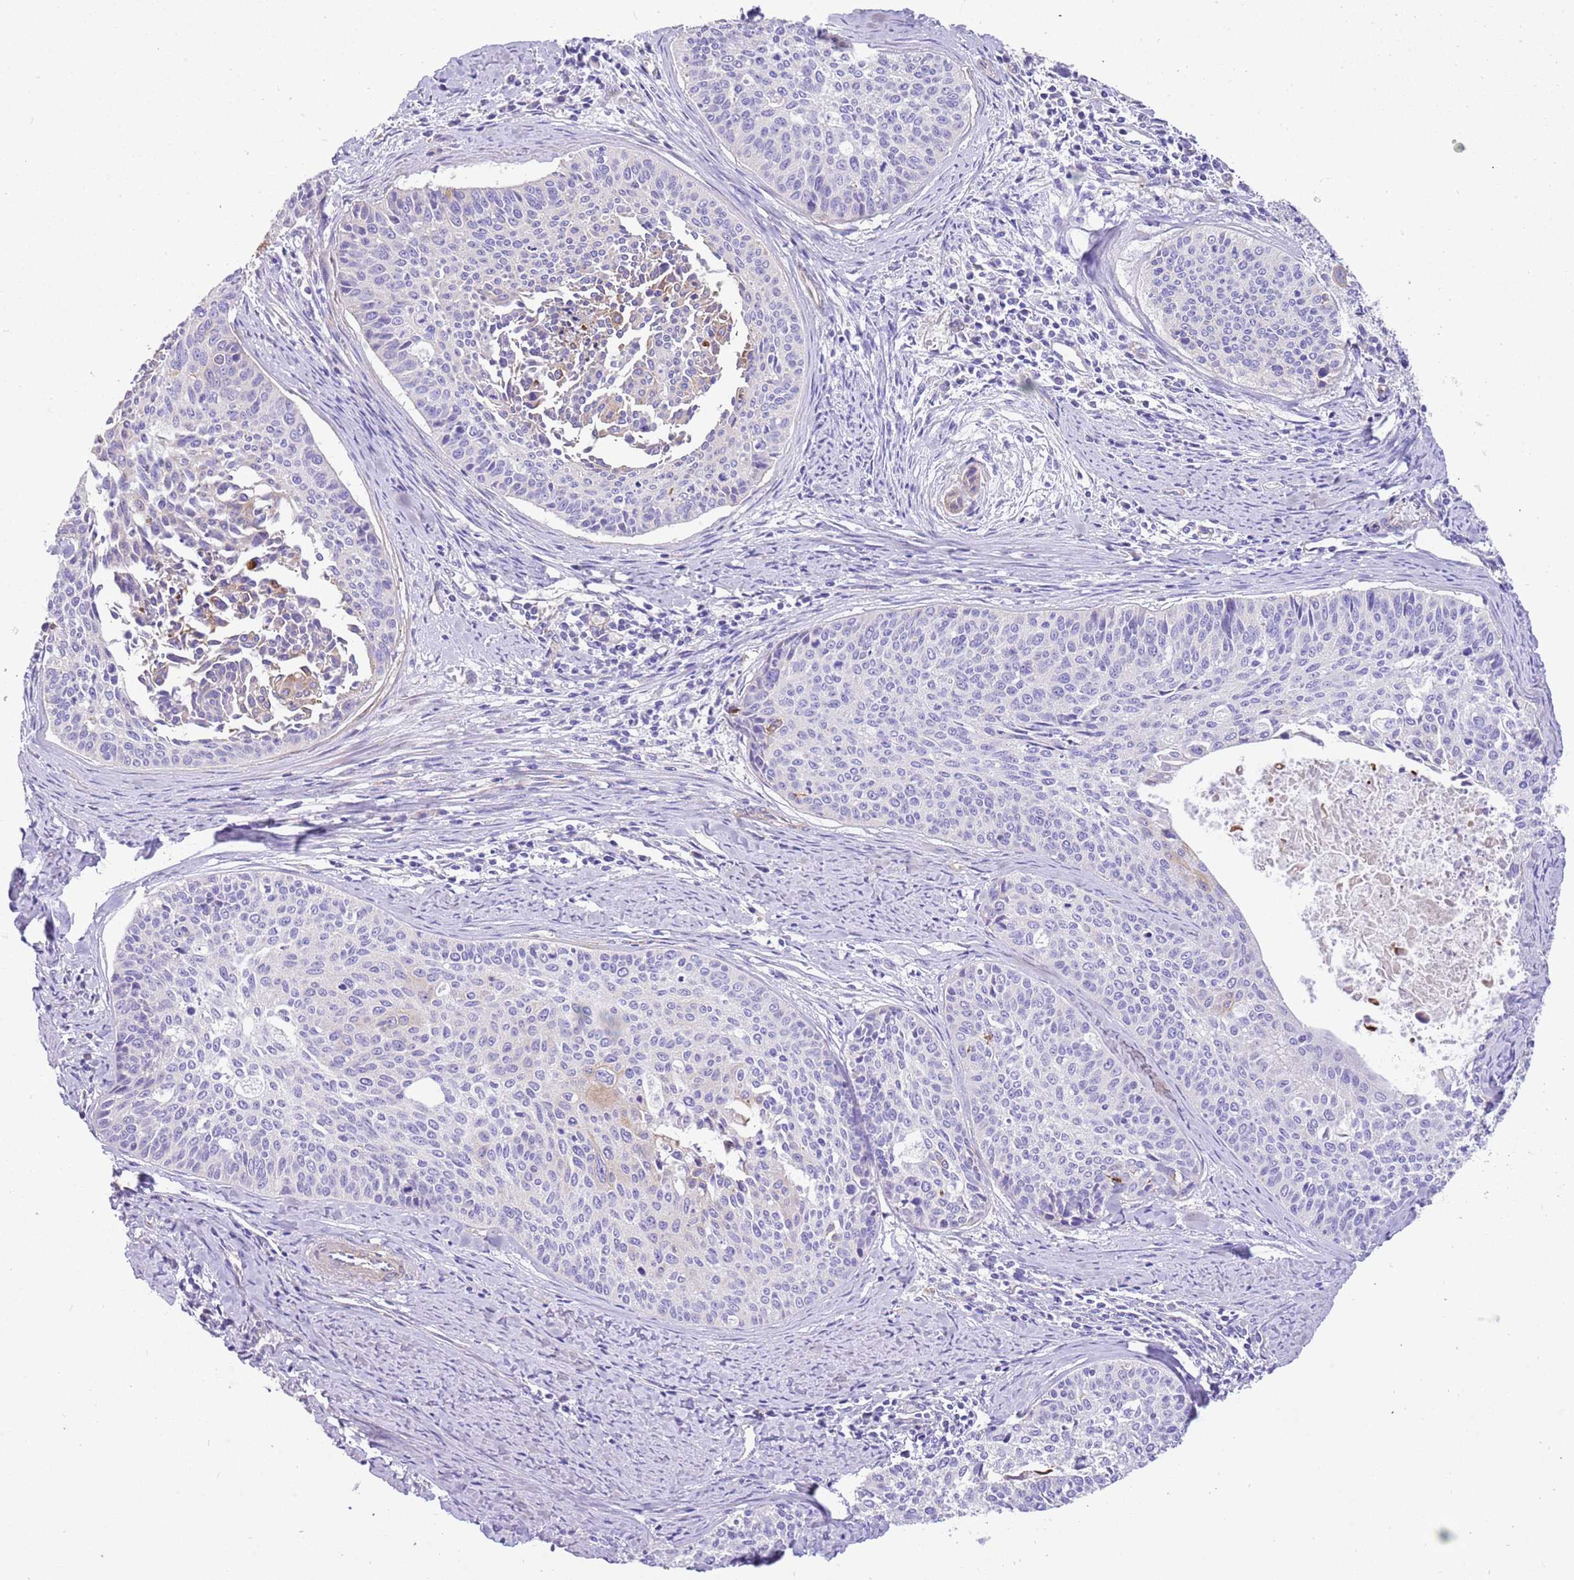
{"staining": {"intensity": "negative", "quantity": "none", "location": "none"}, "tissue": "cervical cancer", "cell_type": "Tumor cells", "image_type": "cancer", "snomed": [{"axis": "morphology", "description": "Squamous cell carcinoma, NOS"}, {"axis": "topography", "description": "Cervix"}], "caption": "An immunohistochemistry image of squamous cell carcinoma (cervical) is shown. There is no staining in tumor cells of squamous cell carcinoma (cervical).", "gene": "SERINC3", "patient": {"sex": "female", "age": 55}}